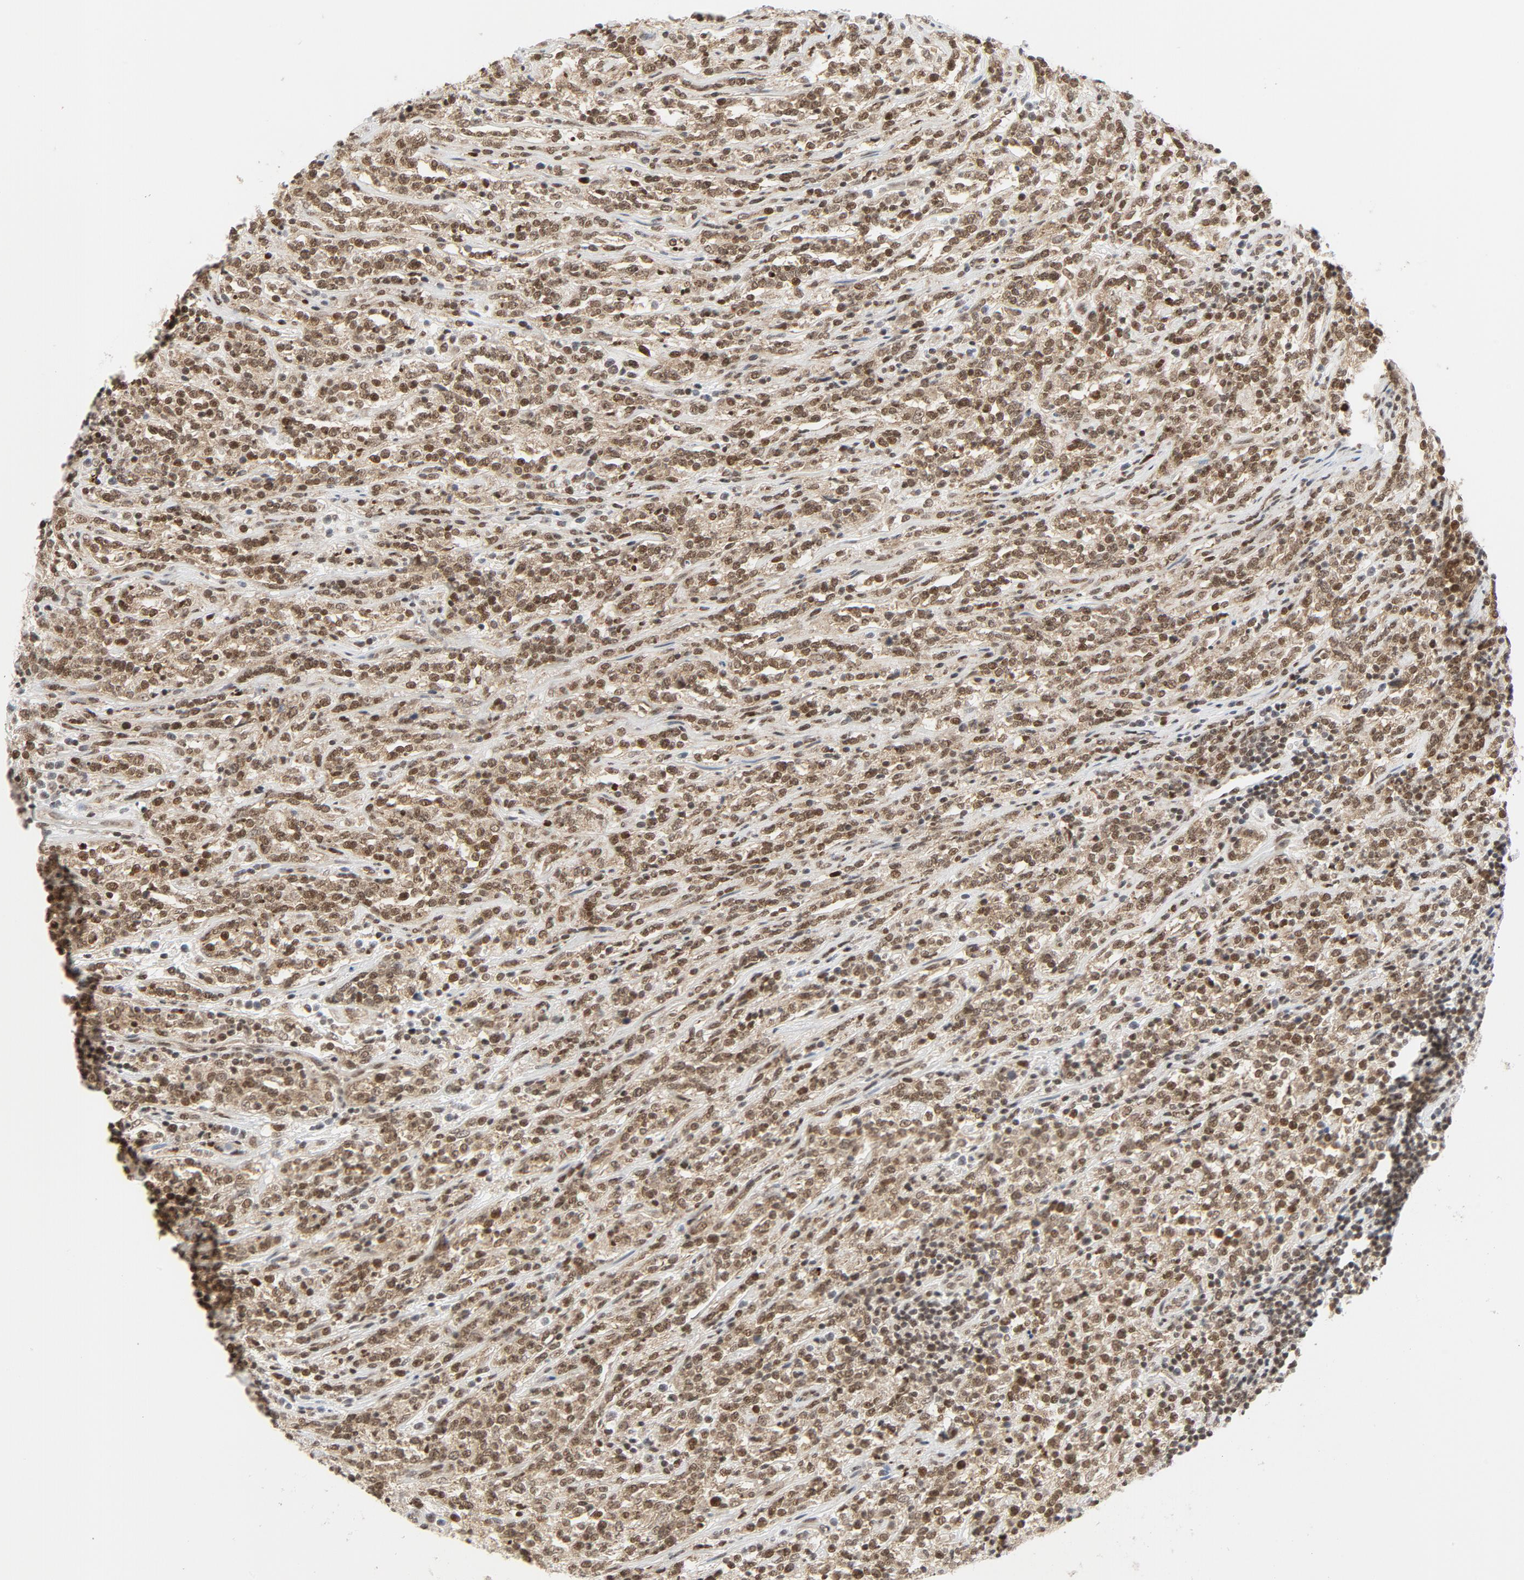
{"staining": {"intensity": "moderate", "quantity": ">75%", "location": "nuclear"}, "tissue": "lymphoma", "cell_type": "Tumor cells", "image_type": "cancer", "snomed": [{"axis": "morphology", "description": "Malignant lymphoma, non-Hodgkin's type, High grade"}, {"axis": "topography", "description": "Soft tissue"}], "caption": "High-grade malignant lymphoma, non-Hodgkin's type stained with DAB (3,3'-diaminobenzidine) immunohistochemistry (IHC) shows medium levels of moderate nuclear expression in approximately >75% of tumor cells. (Stains: DAB (3,3'-diaminobenzidine) in brown, nuclei in blue, Microscopy: brightfield microscopy at high magnification).", "gene": "ERCC1", "patient": {"sex": "male", "age": 18}}